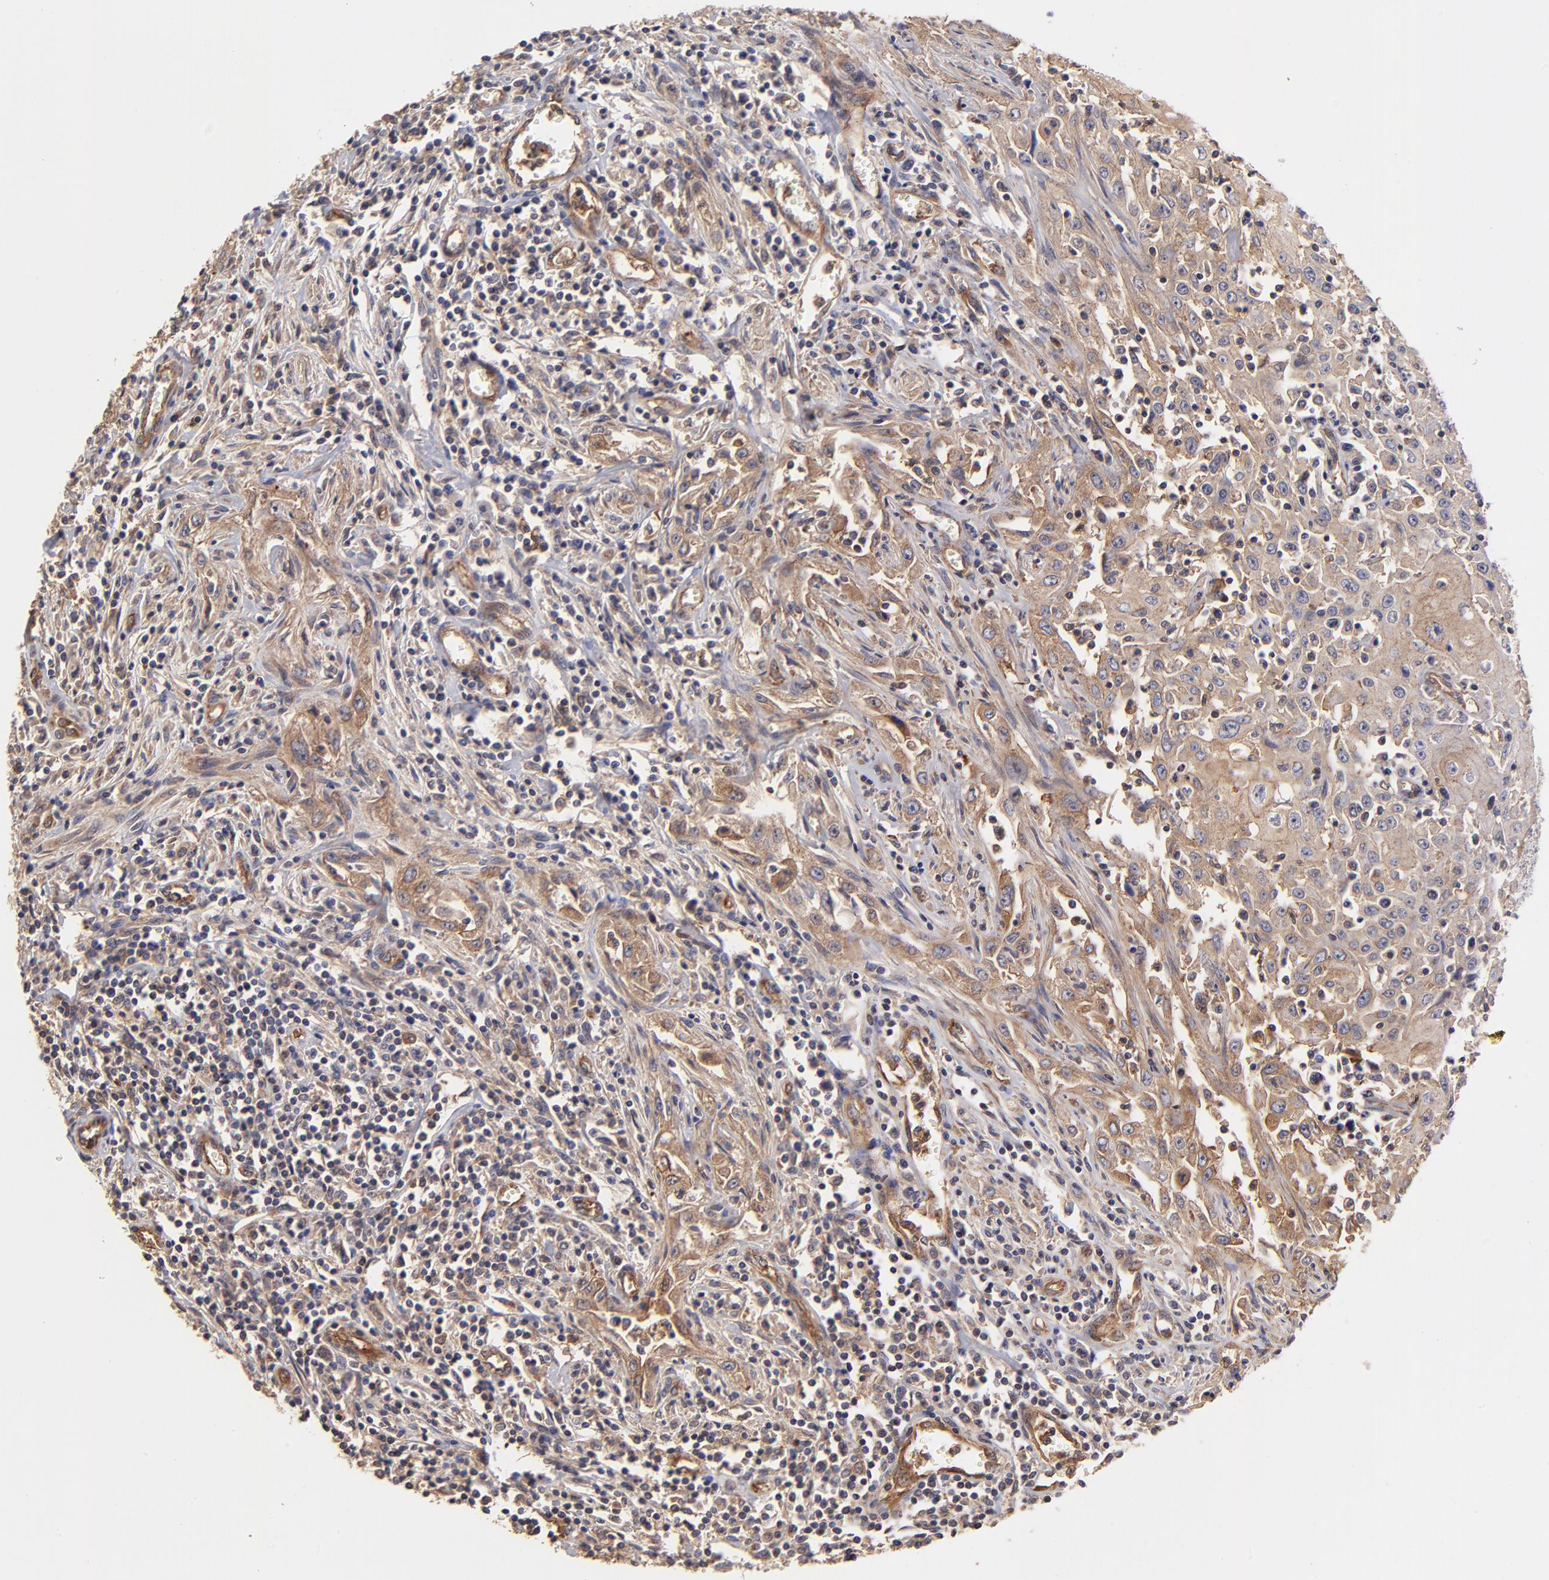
{"staining": {"intensity": "moderate", "quantity": ">75%", "location": "cytoplasmic/membranous"}, "tissue": "head and neck cancer", "cell_type": "Tumor cells", "image_type": "cancer", "snomed": [{"axis": "morphology", "description": "Squamous cell carcinoma, NOS"}, {"axis": "topography", "description": "Oral tissue"}, {"axis": "topography", "description": "Head-Neck"}], "caption": "IHC photomicrograph of neoplastic tissue: squamous cell carcinoma (head and neck) stained using immunohistochemistry (IHC) demonstrates medium levels of moderate protein expression localized specifically in the cytoplasmic/membranous of tumor cells, appearing as a cytoplasmic/membranous brown color.", "gene": "ASB7", "patient": {"sex": "female", "age": 76}}